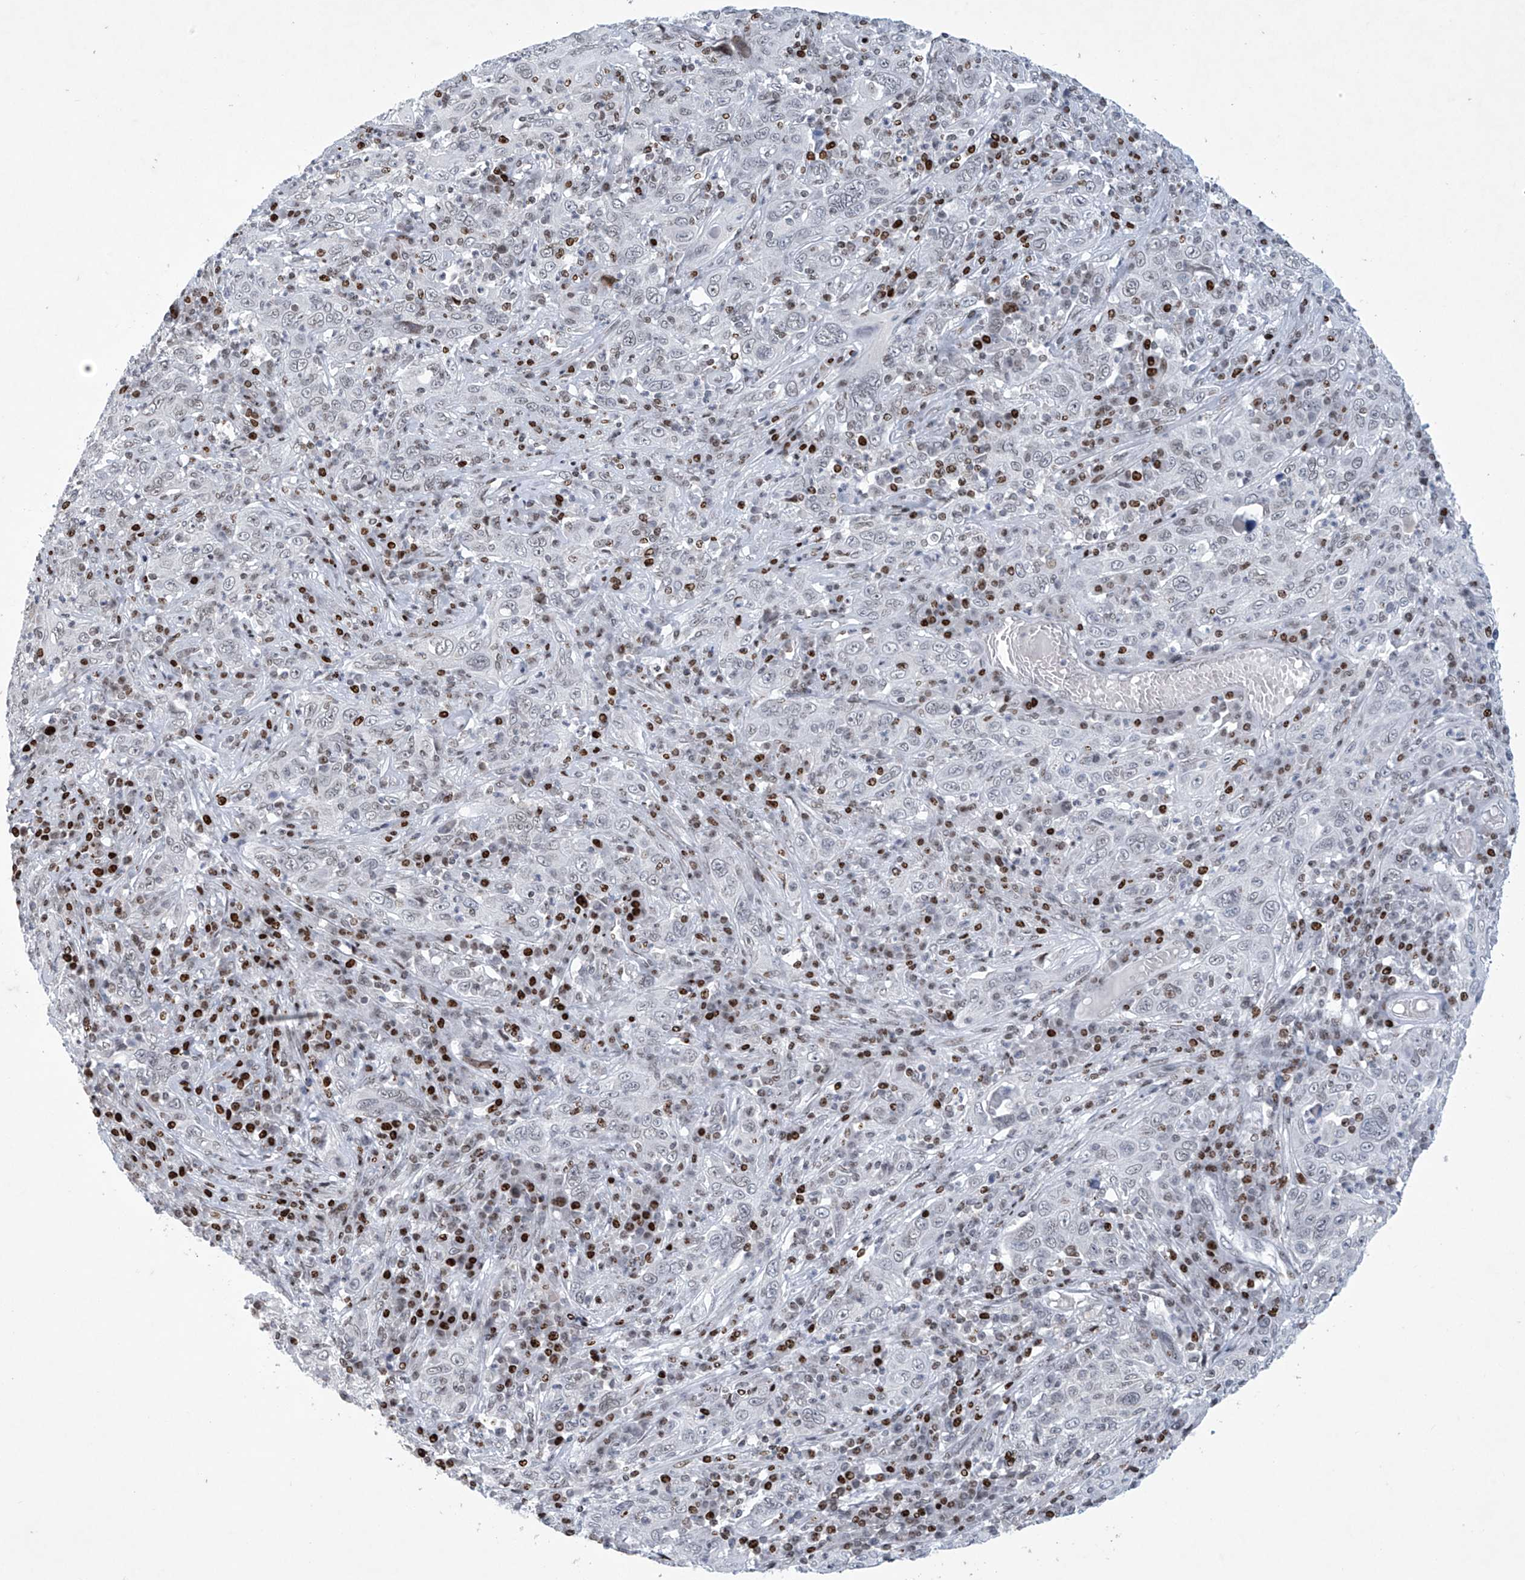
{"staining": {"intensity": "negative", "quantity": "none", "location": "none"}, "tissue": "cervical cancer", "cell_type": "Tumor cells", "image_type": "cancer", "snomed": [{"axis": "morphology", "description": "Squamous cell carcinoma, NOS"}, {"axis": "topography", "description": "Cervix"}], "caption": "Squamous cell carcinoma (cervical) was stained to show a protein in brown. There is no significant expression in tumor cells. (DAB (3,3'-diaminobenzidine) immunohistochemistry, high magnification).", "gene": "RFX7", "patient": {"sex": "female", "age": 46}}